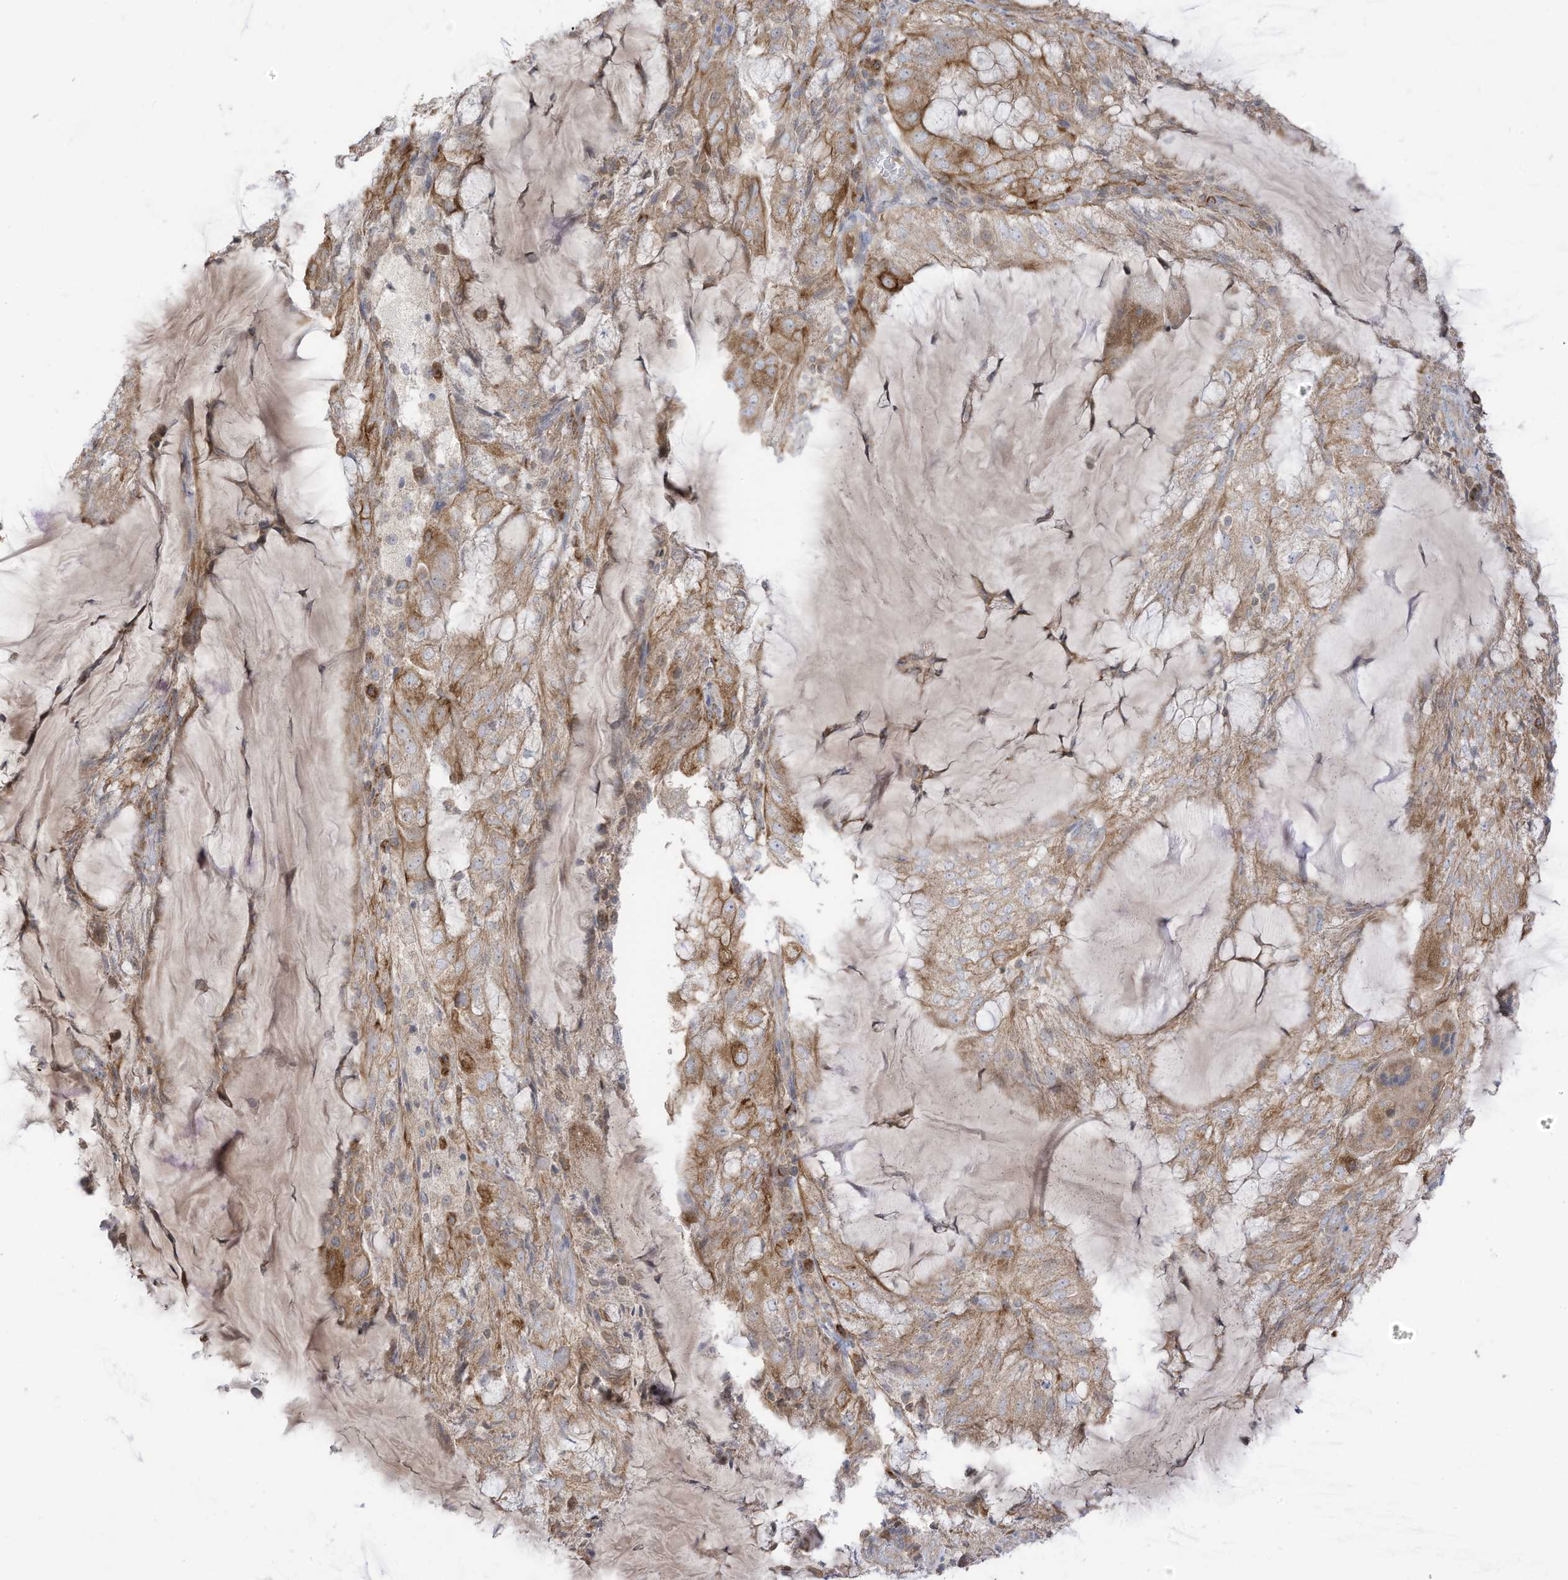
{"staining": {"intensity": "moderate", "quantity": ">75%", "location": "cytoplasmic/membranous"}, "tissue": "endometrial cancer", "cell_type": "Tumor cells", "image_type": "cancer", "snomed": [{"axis": "morphology", "description": "Adenocarcinoma, NOS"}, {"axis": "topography", "description": "Endometrium"}], "caption": "The image shows staining of endometrial adenocarcinoma, revealing moderate cytoplasmic/membranous protein positivity (brown color) within tumor cells.", "gene": "CGAS", "patient": {"sex": "female", "age": 81}}